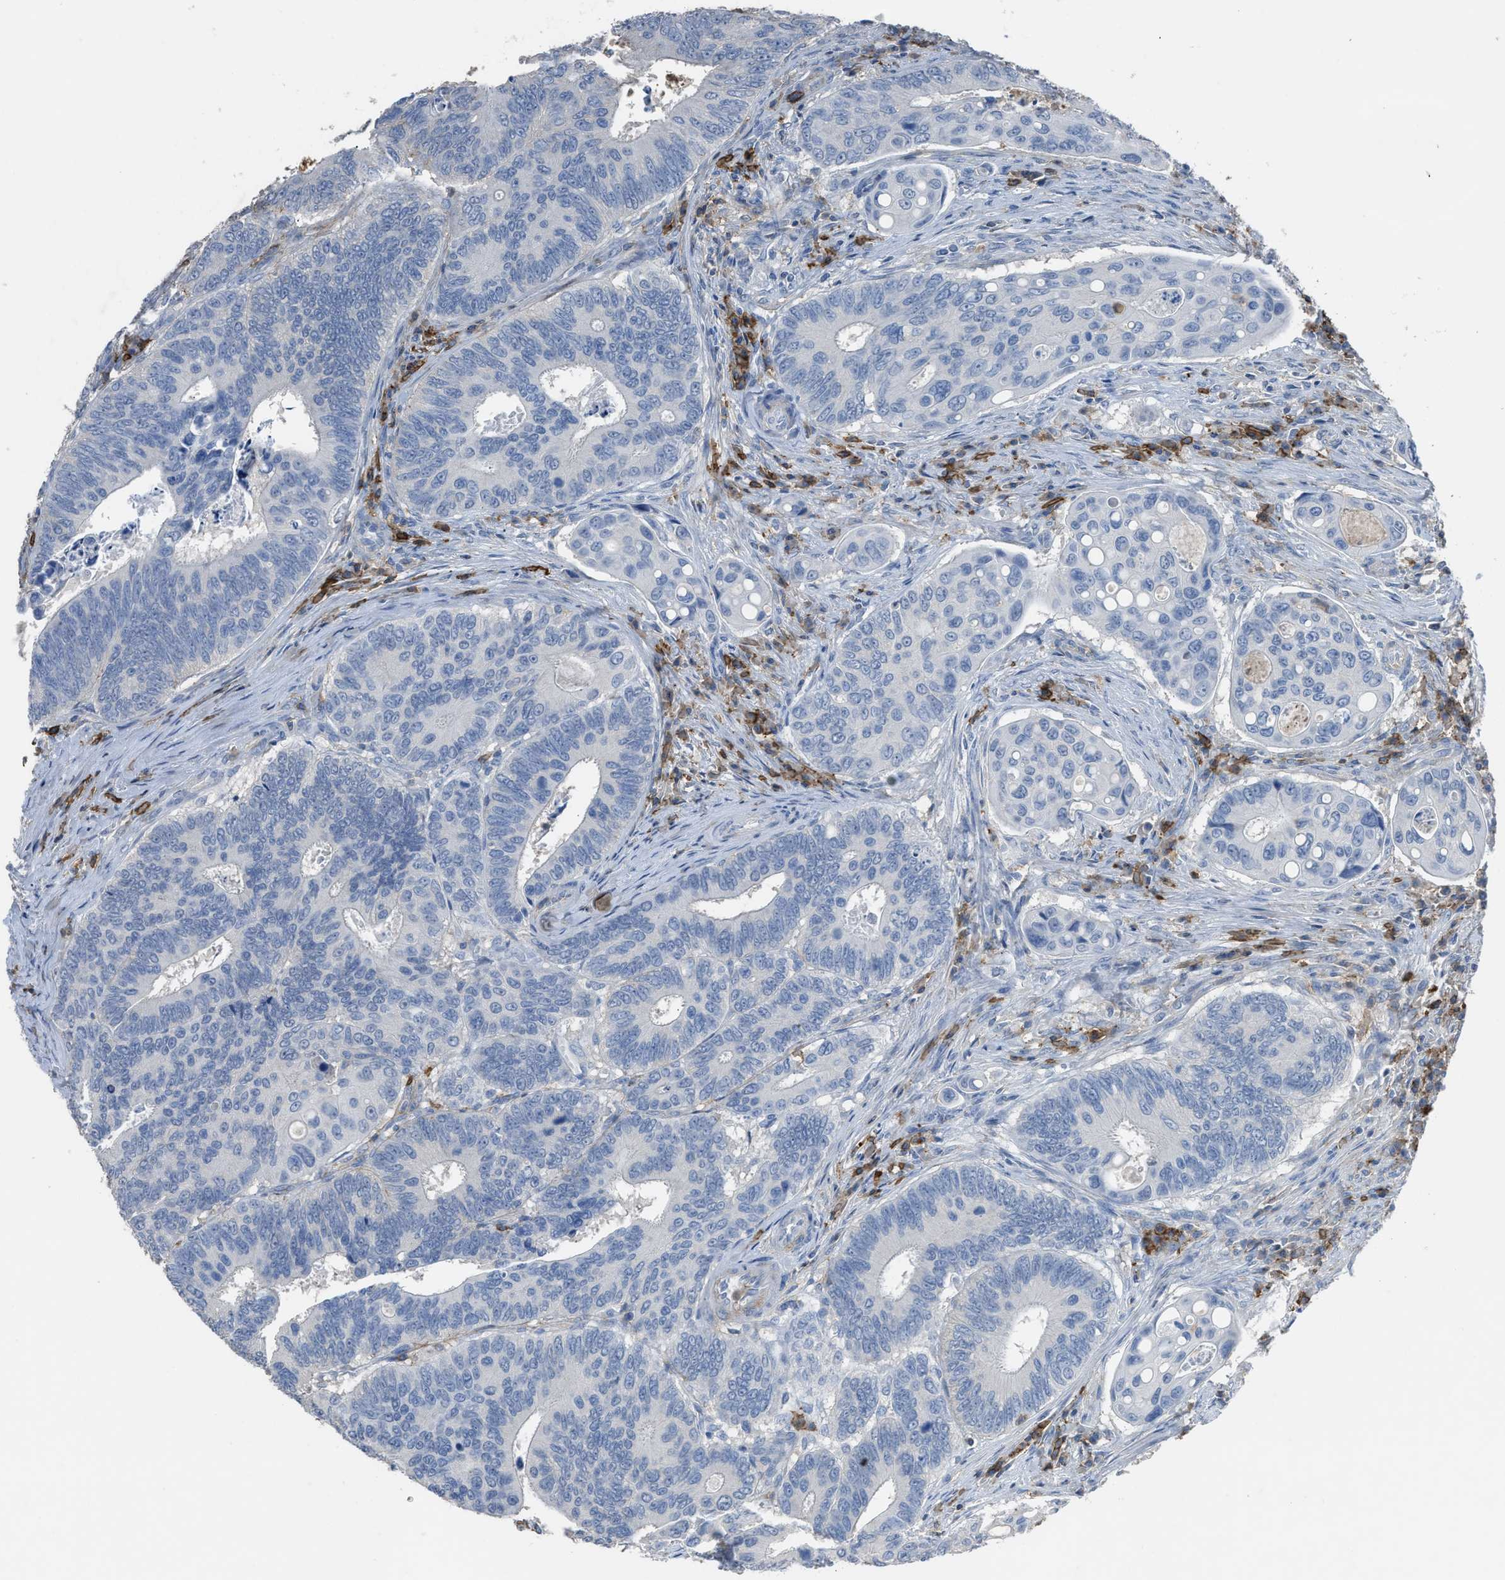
{"staining": {"intensity": "negative", "quantity": "none", "location": "none"}, "tissue": "colorectal cancer", "cell_type": "Tumor cells", "image_type": "cancer", "snomed": [{"axis": "morphology", "description": "Inflammation, NOS"}, {"axis": "morphology", "description": "Adenocarcinoma, NOS"}, {"axis": "topography", "description": "Colon"}], "caption": "High magnification brightfield microscopy of colorectal cancer (adenocarcinoma) stained with DAB (brown) and counterstained with hematoxylin (blue): tumor cells show no significant staining.", "gene": "OR51E1", "patient": {"sex": "male", "age": 72}}